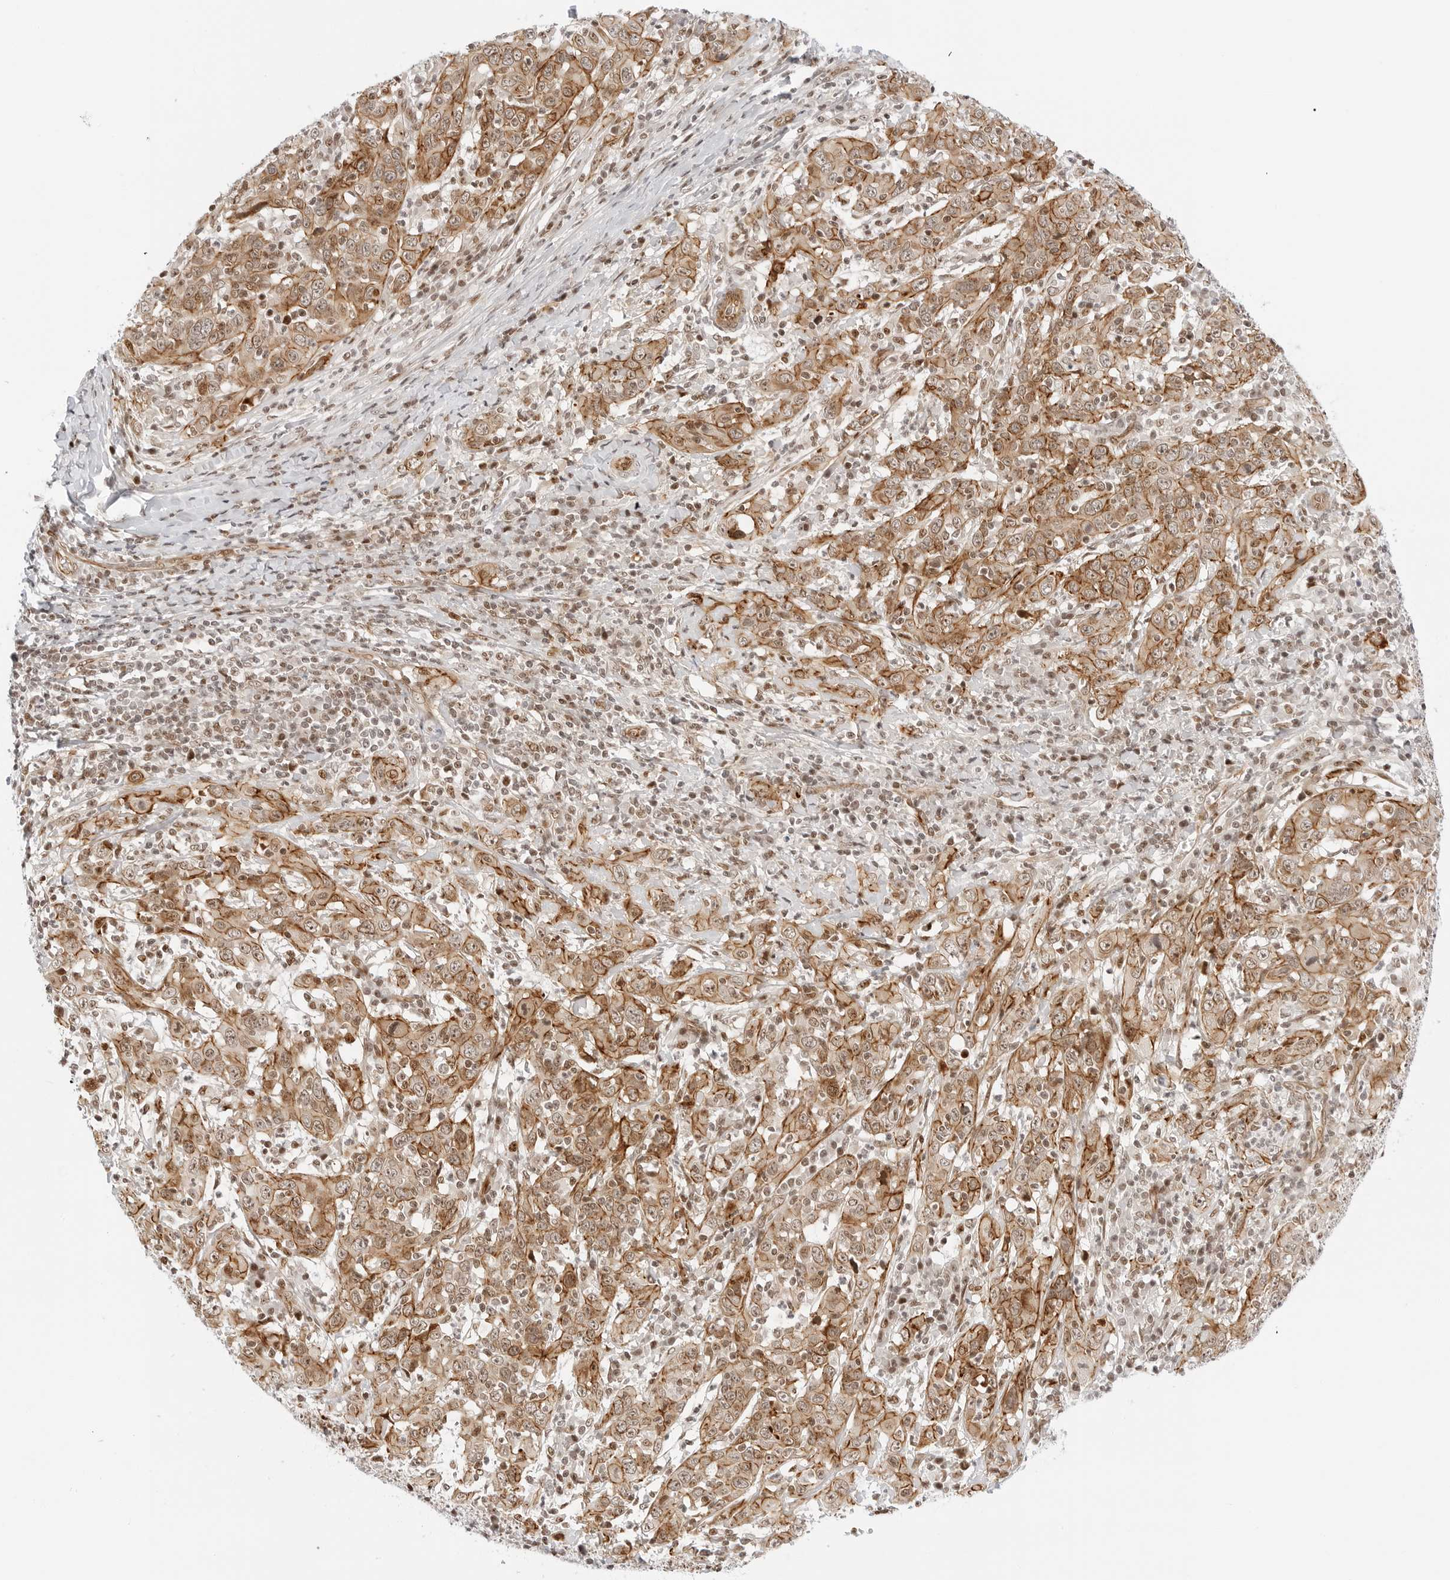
{"staining": {"intensity": "moderate", "quantity": ">75%", "location": "cytoplasmic/membranous,nuclear"}, "tissue": "cervical cancer", "cell_type": "Tumor cells", "image_type": "cancer", "snomed": [{"axis": "morphology", "description": "Squamous cell carcinoma, NOS"}, {"axis": "topography", "description": "Cervix"}], "caption": "A micrograph showing moderate cytoplasmic/membranous and nuclear expression in approximately >75% of tumor cells in cervical cancer (squamous cell carcinoma), as visualized by brown immunohistochemical staining.", "gene": "ZNF613", "patient": {"sex": "female", "age": 46}}